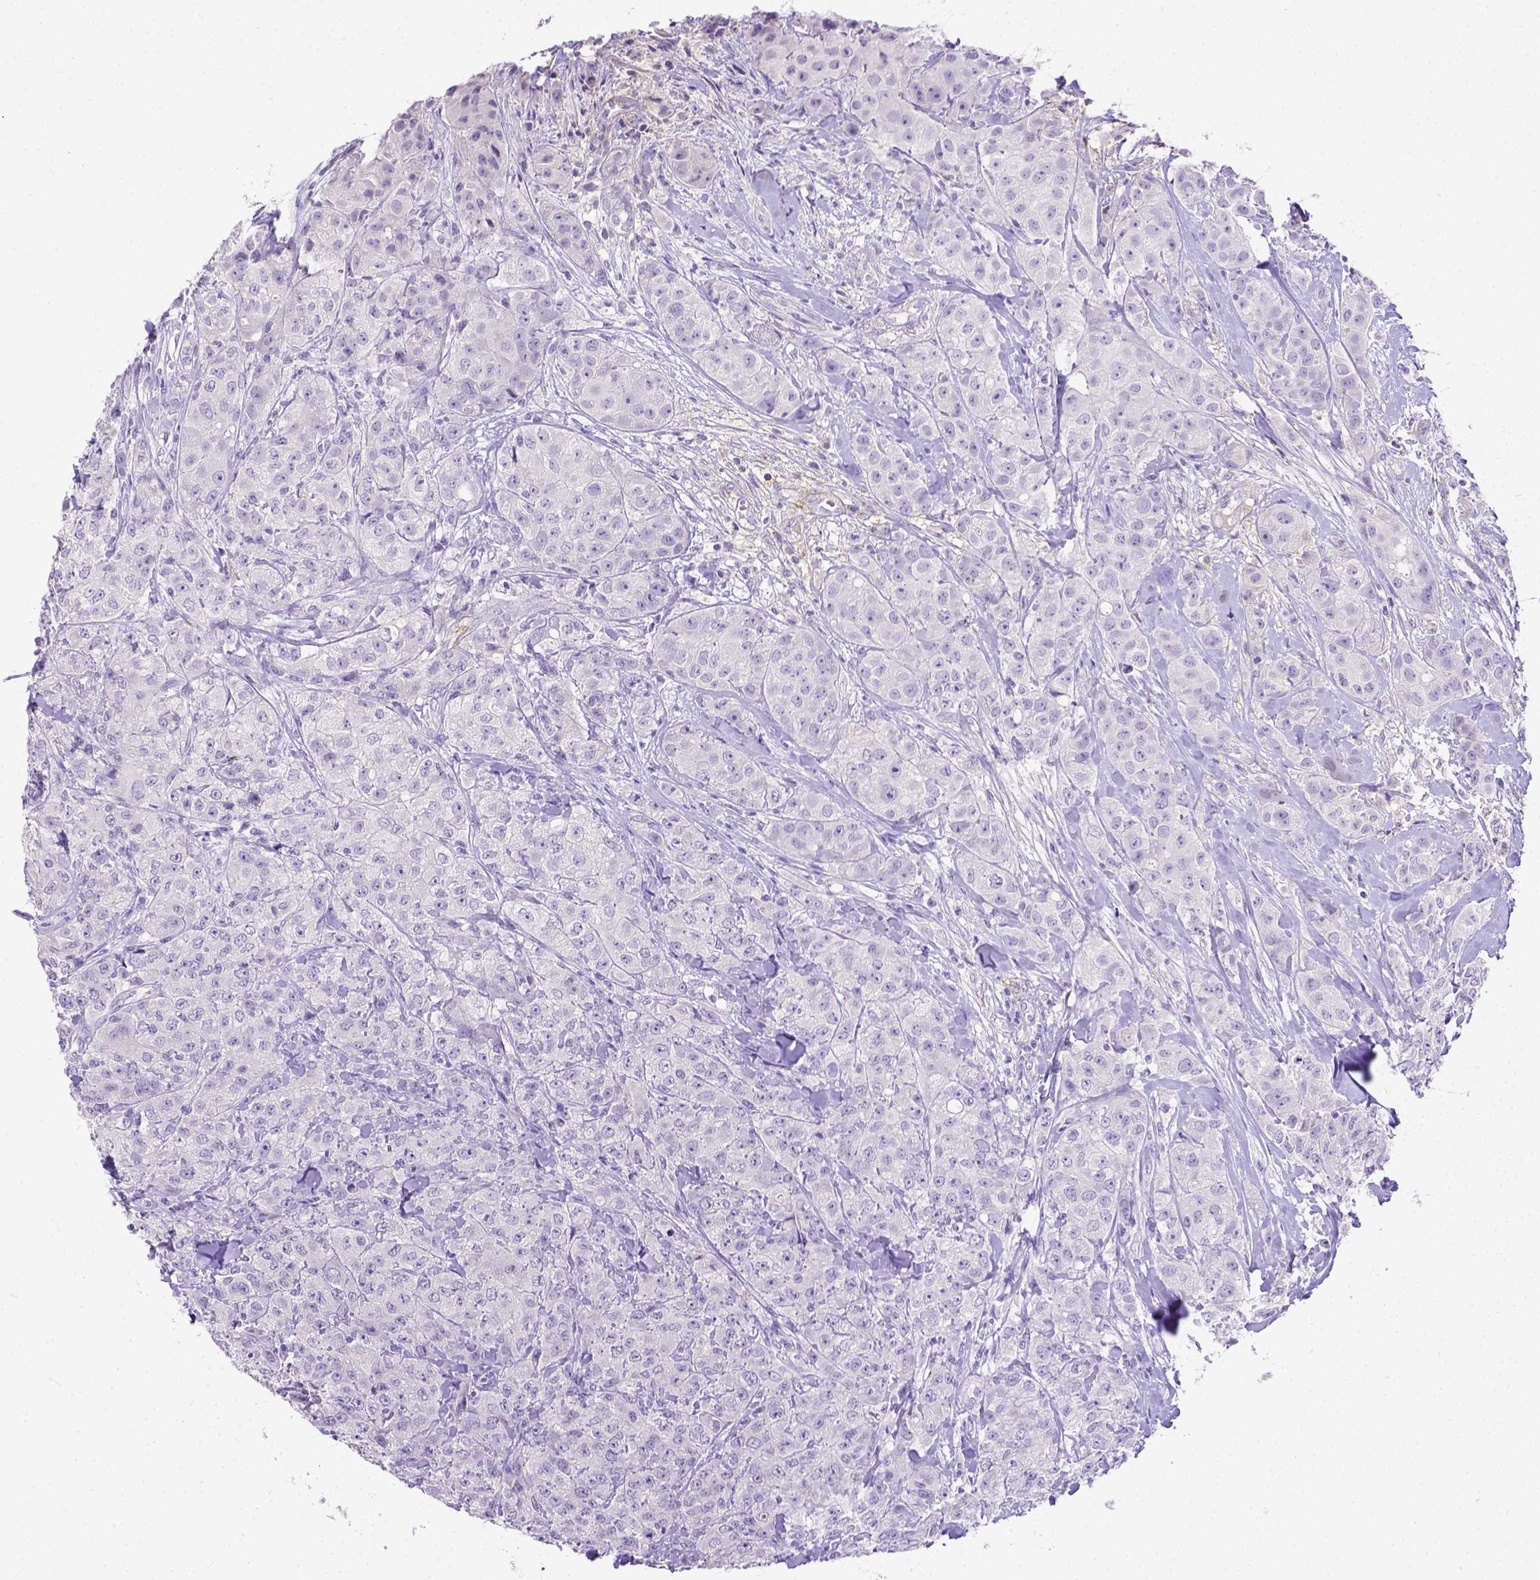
{"staining": {"intensity": "negative", "quantity": "none", "location": "none"}, "tissue": "breast cancer", "cell_type": "Tumor cells", "image_type": "cancer", "snomed": [{"axis": "morphology", "description": "Duct carcinoma"}, {"axis": "topography", "description": "Breast"}], "caption": "A photomicrograph of breast cancer stained for a protein exhibits no brown staining in tumor cells.", "gene": "B3GAT1", "patient": {"sex": "female", "age": 43}}